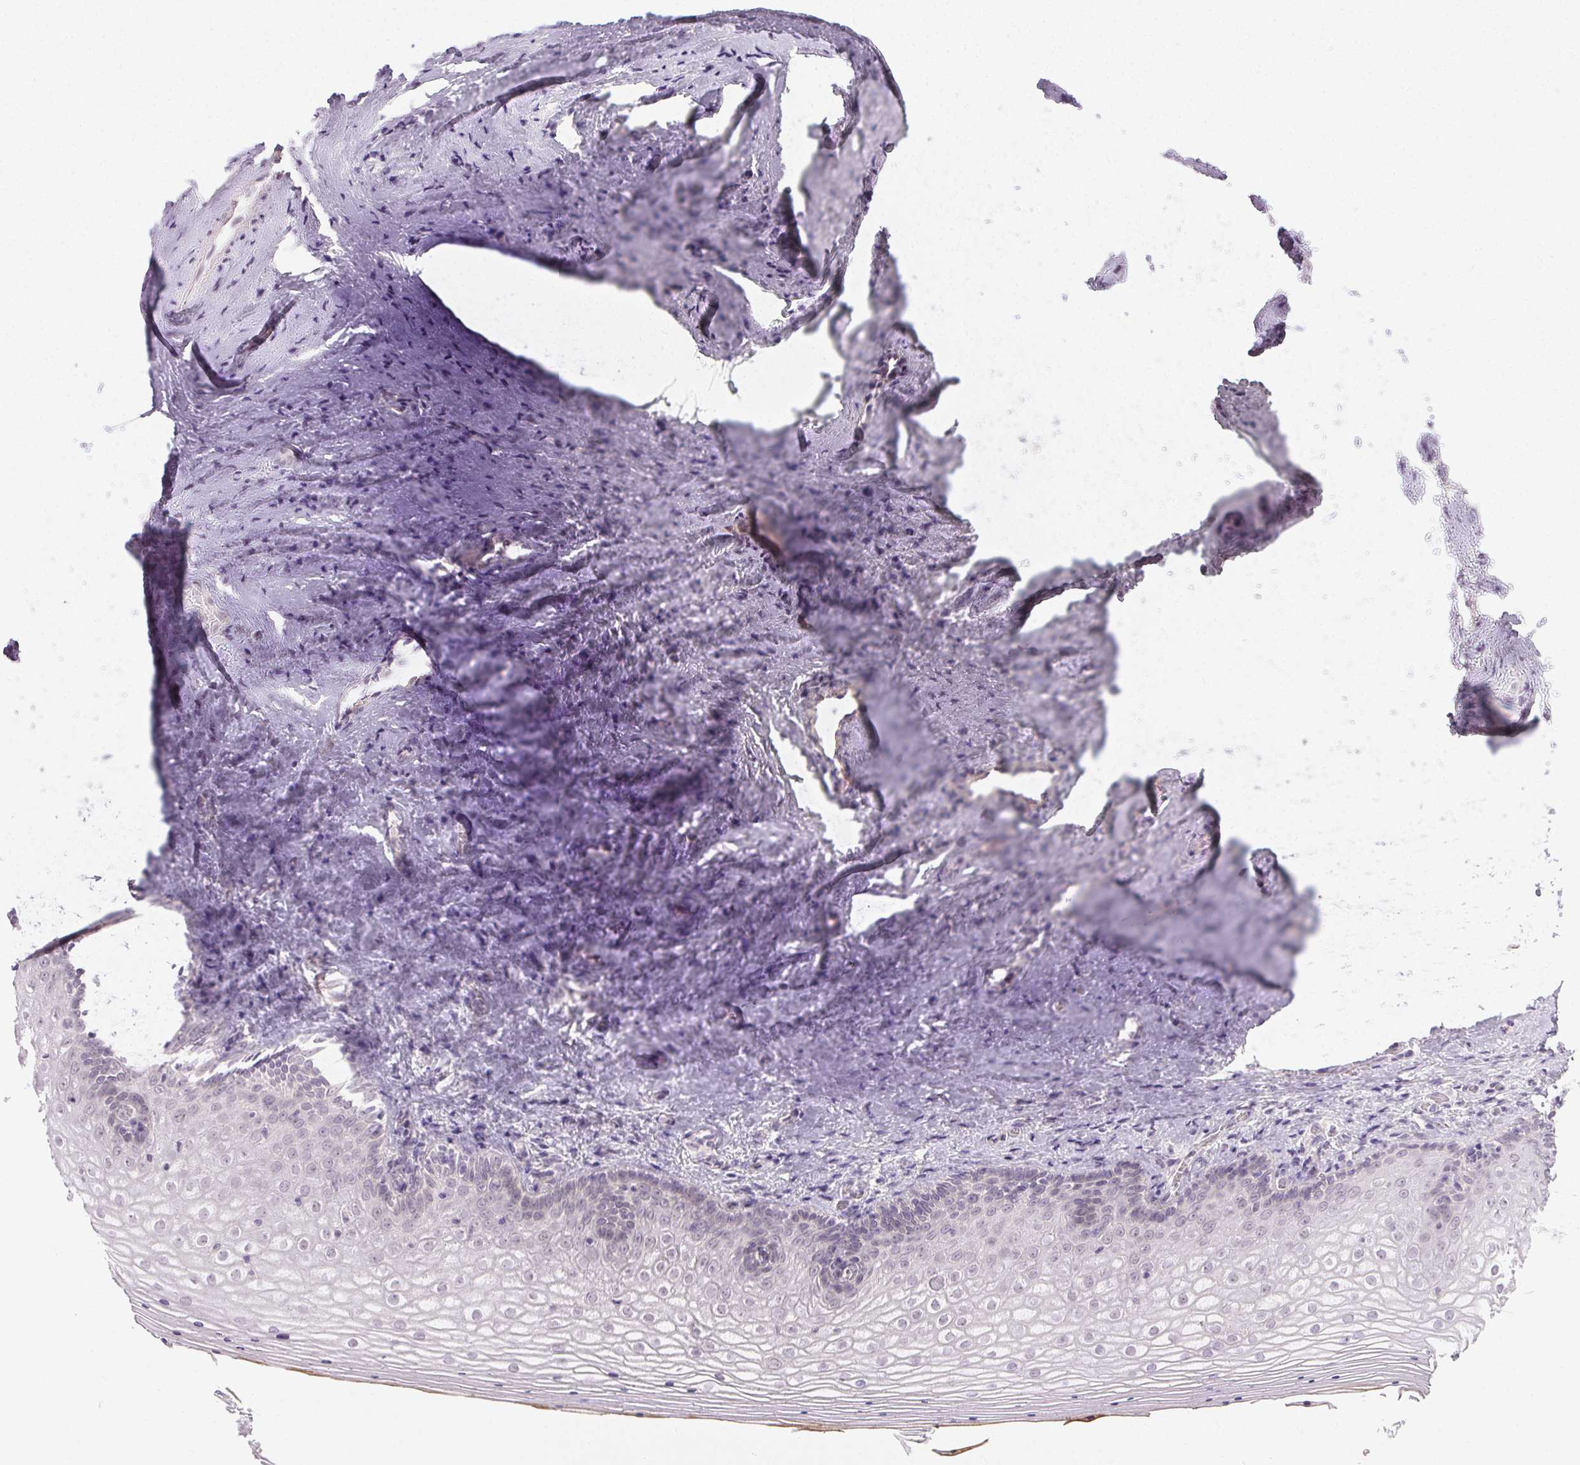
{"staining": {"intensity": "negative", "quantity": "none", "location": "none"}, "tissue": "vagina", "cell_type": "Squamous epithelial cells", "image_type": "normal", "snomed": [{"axis": "morphology", "description": "Normal tissue, NOS"}, {"axis": "topography", "description": "Vagina"}], "caption": "An immunohistochemistry photomicrograph of benign vagina is shown. There is no staining in squamous epithelial cells of vagina.", "gene": "FAM168A", "patient": {"sex": "female", "age": 42}}